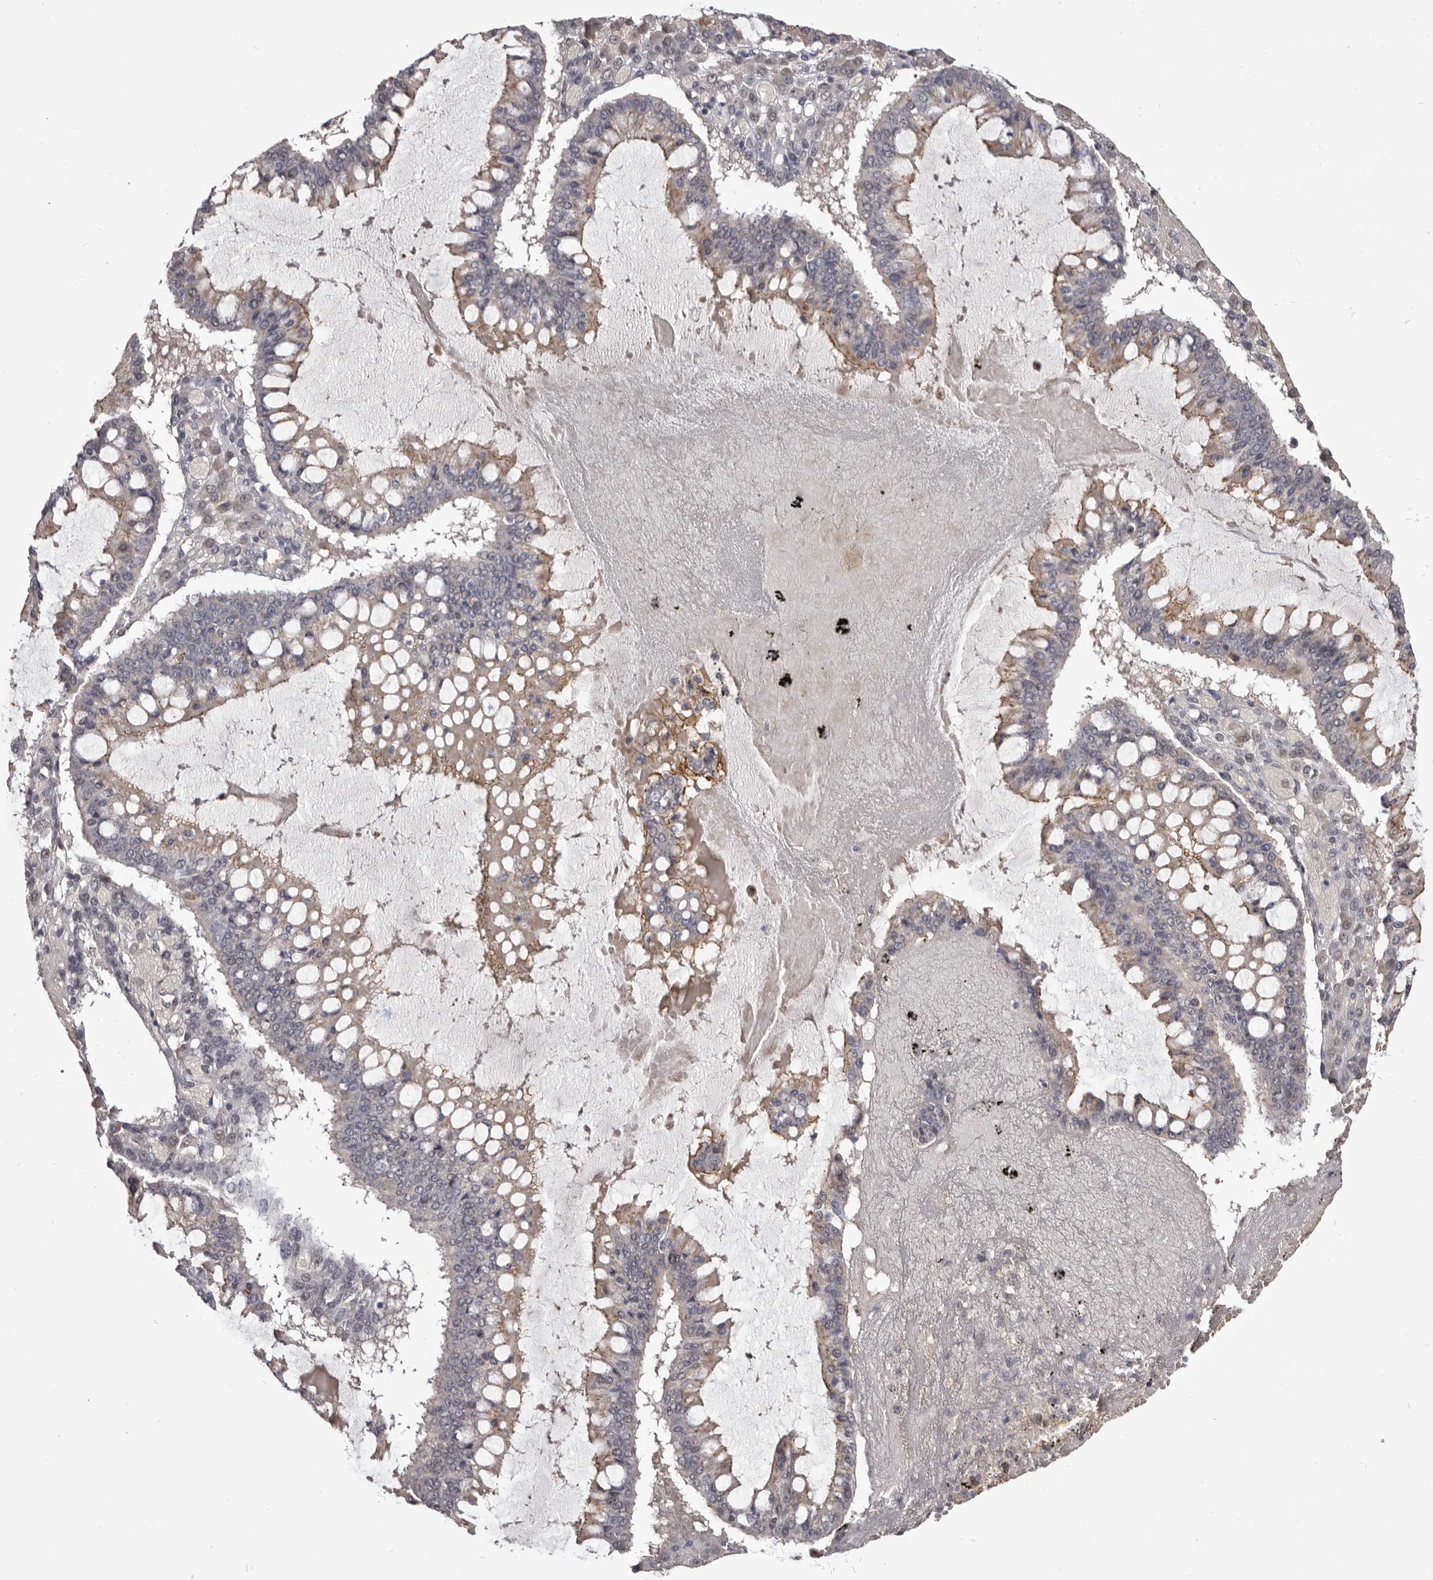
{"staining": {"intensity": "moderate", "quantity": "25%-75%", "location": "cytoplasmic/membranous"}, "tissue": "ovarian cancer", "cell_type": "Tumor cells", "image_type": "cancer", "snomed": [{"axis": "morphology", "description": "Cystadenocarcinoma, mucinous, NOS"}, {"axis": "topography", "description": "Ovary"}], "caption": "Ovarian cancer (mucinous cystadenocarcinoma) was stained to show a protein in brown. There is medium levels of moderate cytoplasmic/membranous expression in approximately 25%-75% of tumor cells.", "gene": "CGN", "patient": {"sex": "female", "age": 73}}